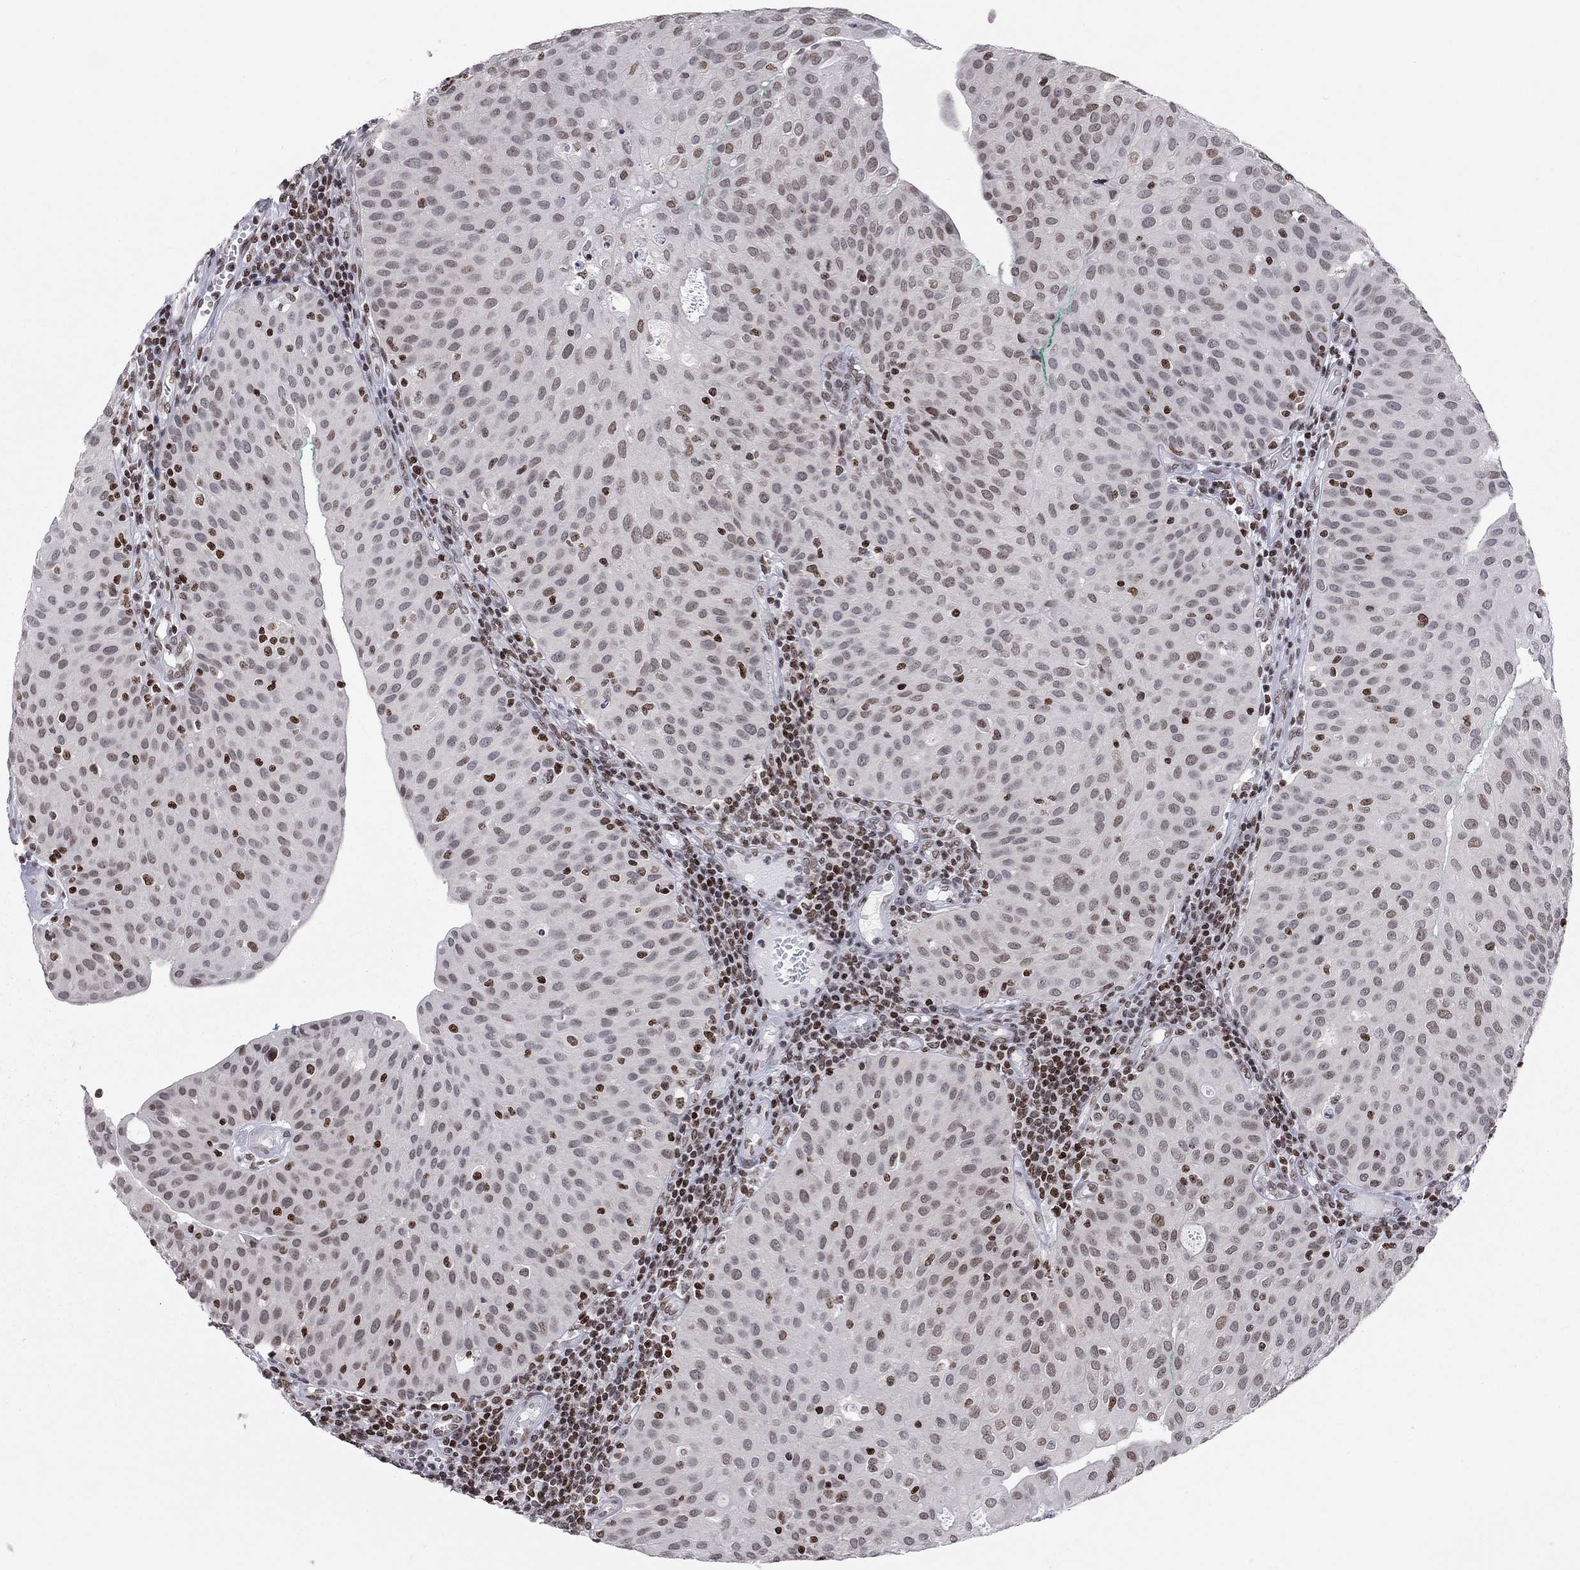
{"staining": {"intensity": "moderate", "quantity": "<25%", "location": "nuclear"}, "tissue": "urothelial cancer", "cell_type": "Tumor cells", "image_type": "cancer", "snomed": [{"axis": "morphology", "description": "Urothelial carcinoma, Low grade"}, {"axis": "topography", "description": "Urinary bladder"}], "caption": "Protein analysis of urothelial cancer tissue exhibits moderate nuclear positivity in approximately <25% of tumor cells.", "gene": "H2AX", "patient": {"sex": "male", "age": 54}}